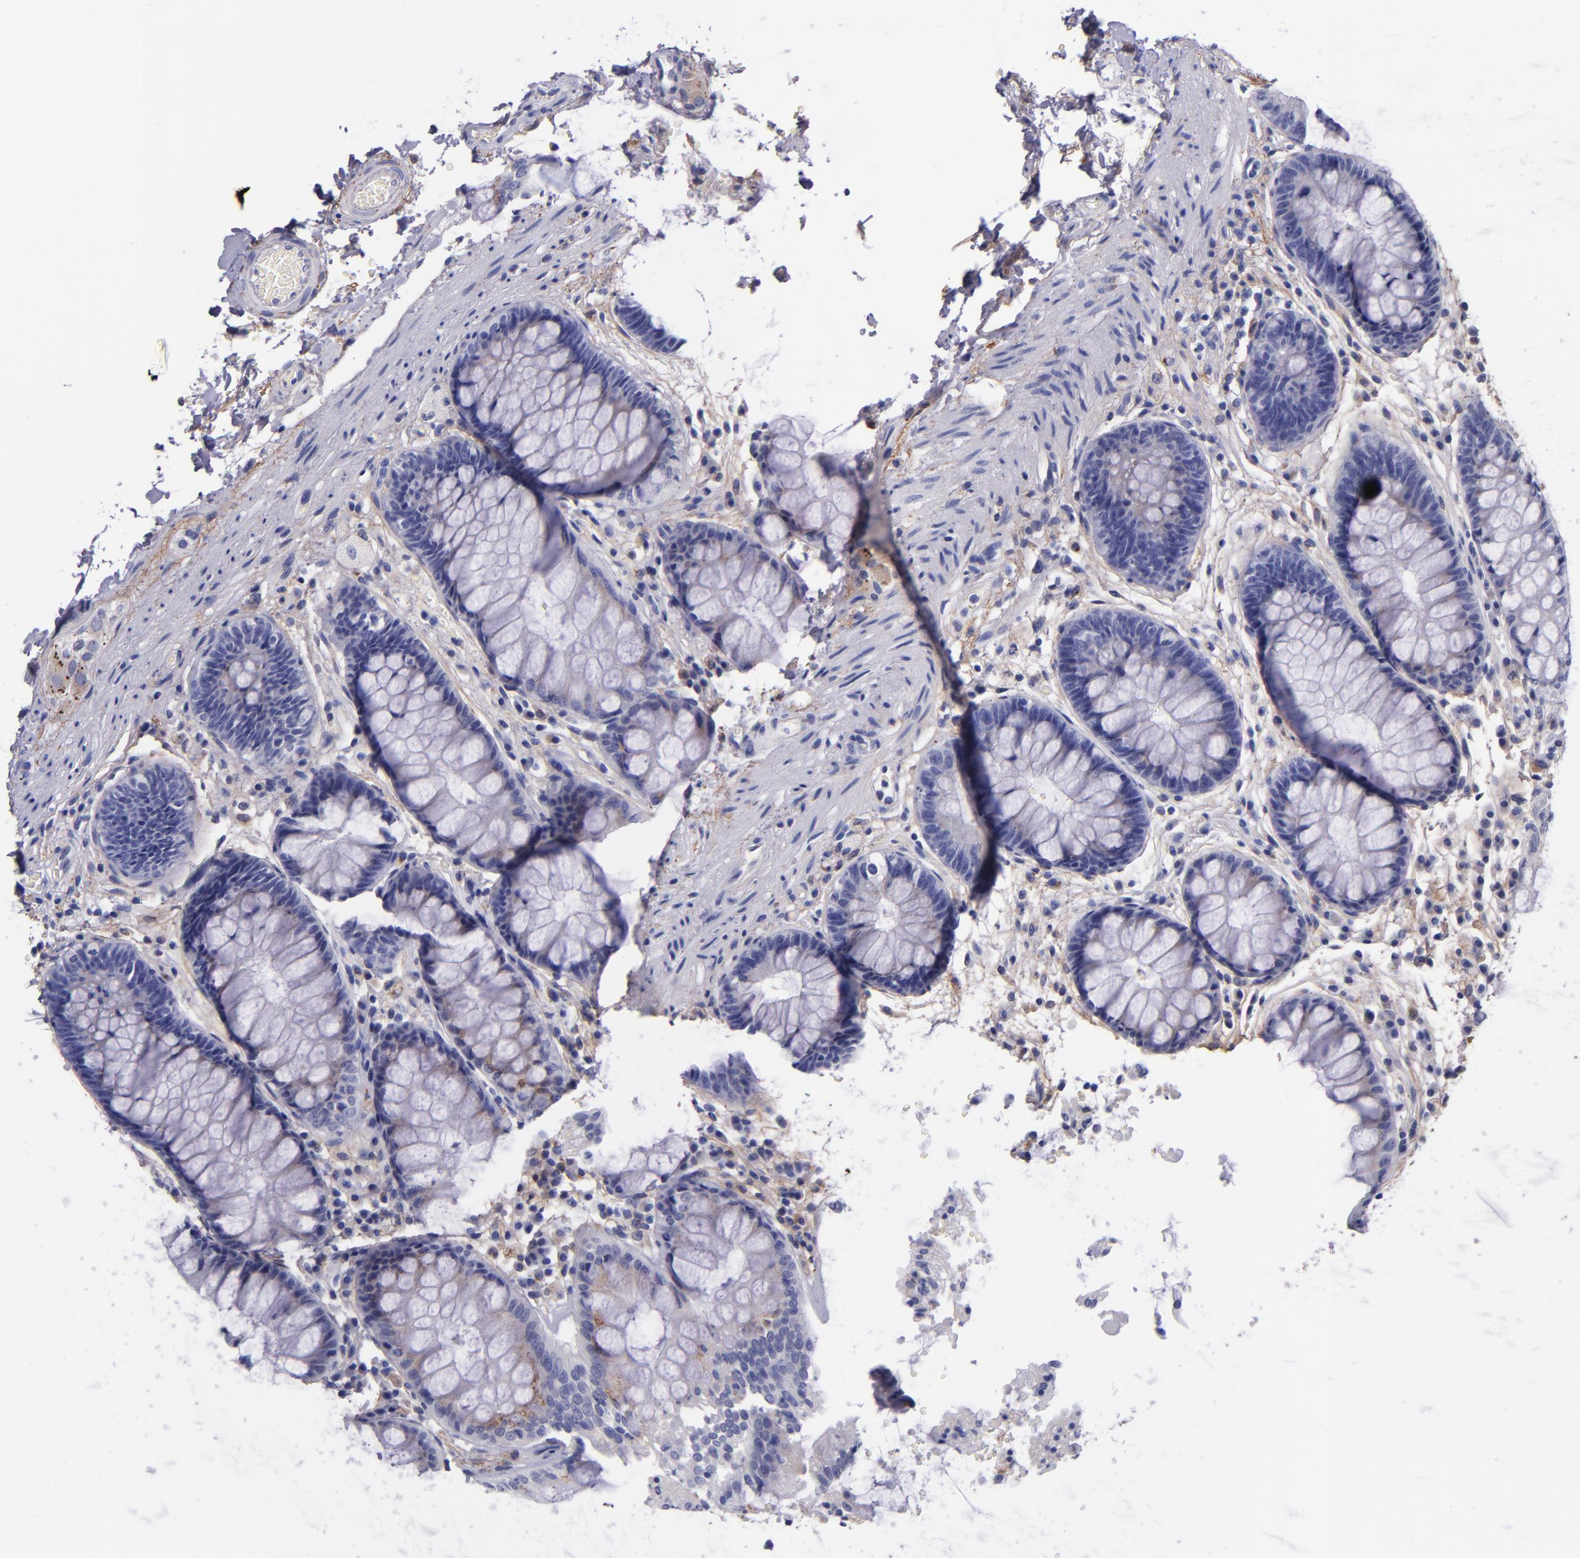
{"staining": {"intensity": "negative", "quantity": "none", "location": "none"}, "tissue": "rectum", "cell_type": "Glandular cells", "image_type": "normal", "snomed": [{"axis": "morphology", "description": "Normal tissue, NOS"}, {"axis": "topography", "description": "Rectum"}], "caption": "There is no significant expression in glandular cells of rectum. The staining is performed using DAB (3,3'-diaminobenzidine) brown chromogen with nuclei counter-stained in using hematoxylin.", "gene": "IVL", "patient": {"sex": "female", "age": 46}}